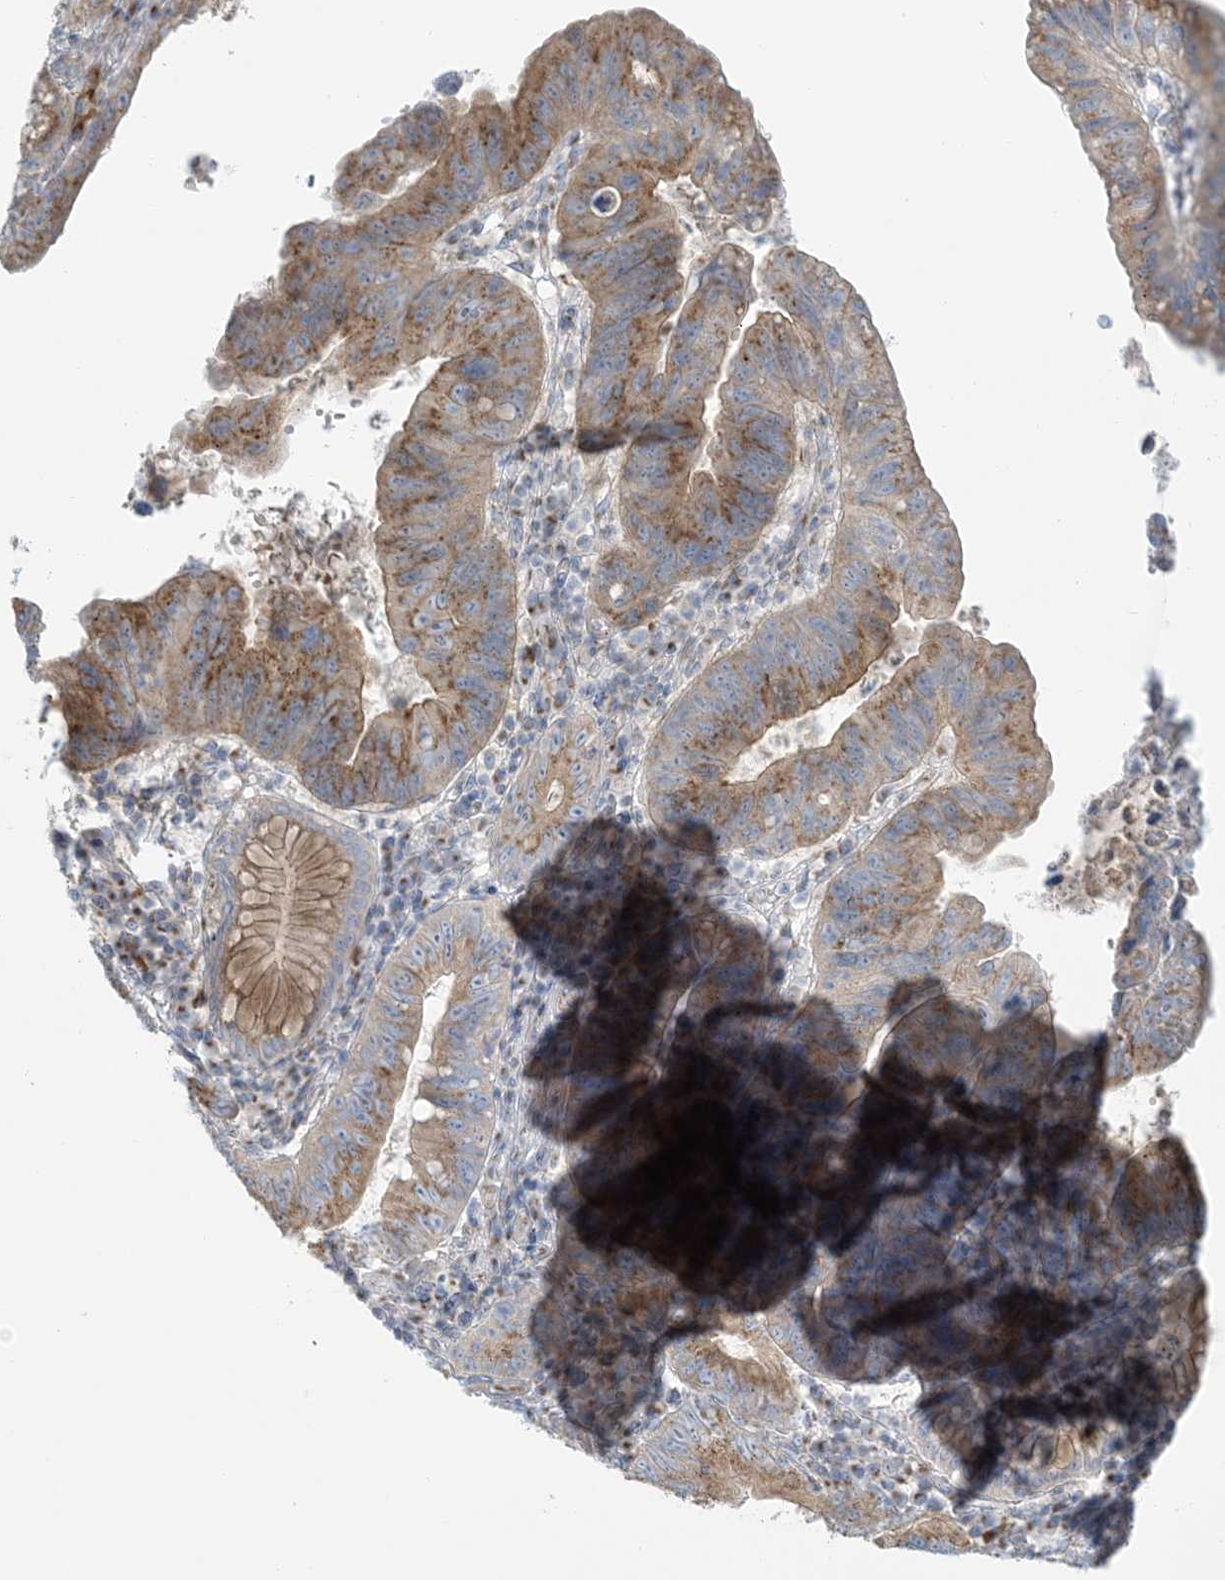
{"staining": {"intensity": "moderate", "quantity": ">75%", "location": "cytoplasmic/membranous"}, "tissue": "stomach cancer", "cell_type": "Tumor cells", "image_type": "cancer", "snomed": [{"axis": "morphology", "description": "Adenocarcinoma, NOS"}, {"axis": "topography", "description": "Stomach"}], "caption": "Tumor cells demonstrate medium levels of moderate cytoplasmic/membranous staining in about >75% of cells in stomach cancer (adenocarcinoma).", "gene": "AFTPH", "patient": {"sex": "male", "age": 59}}